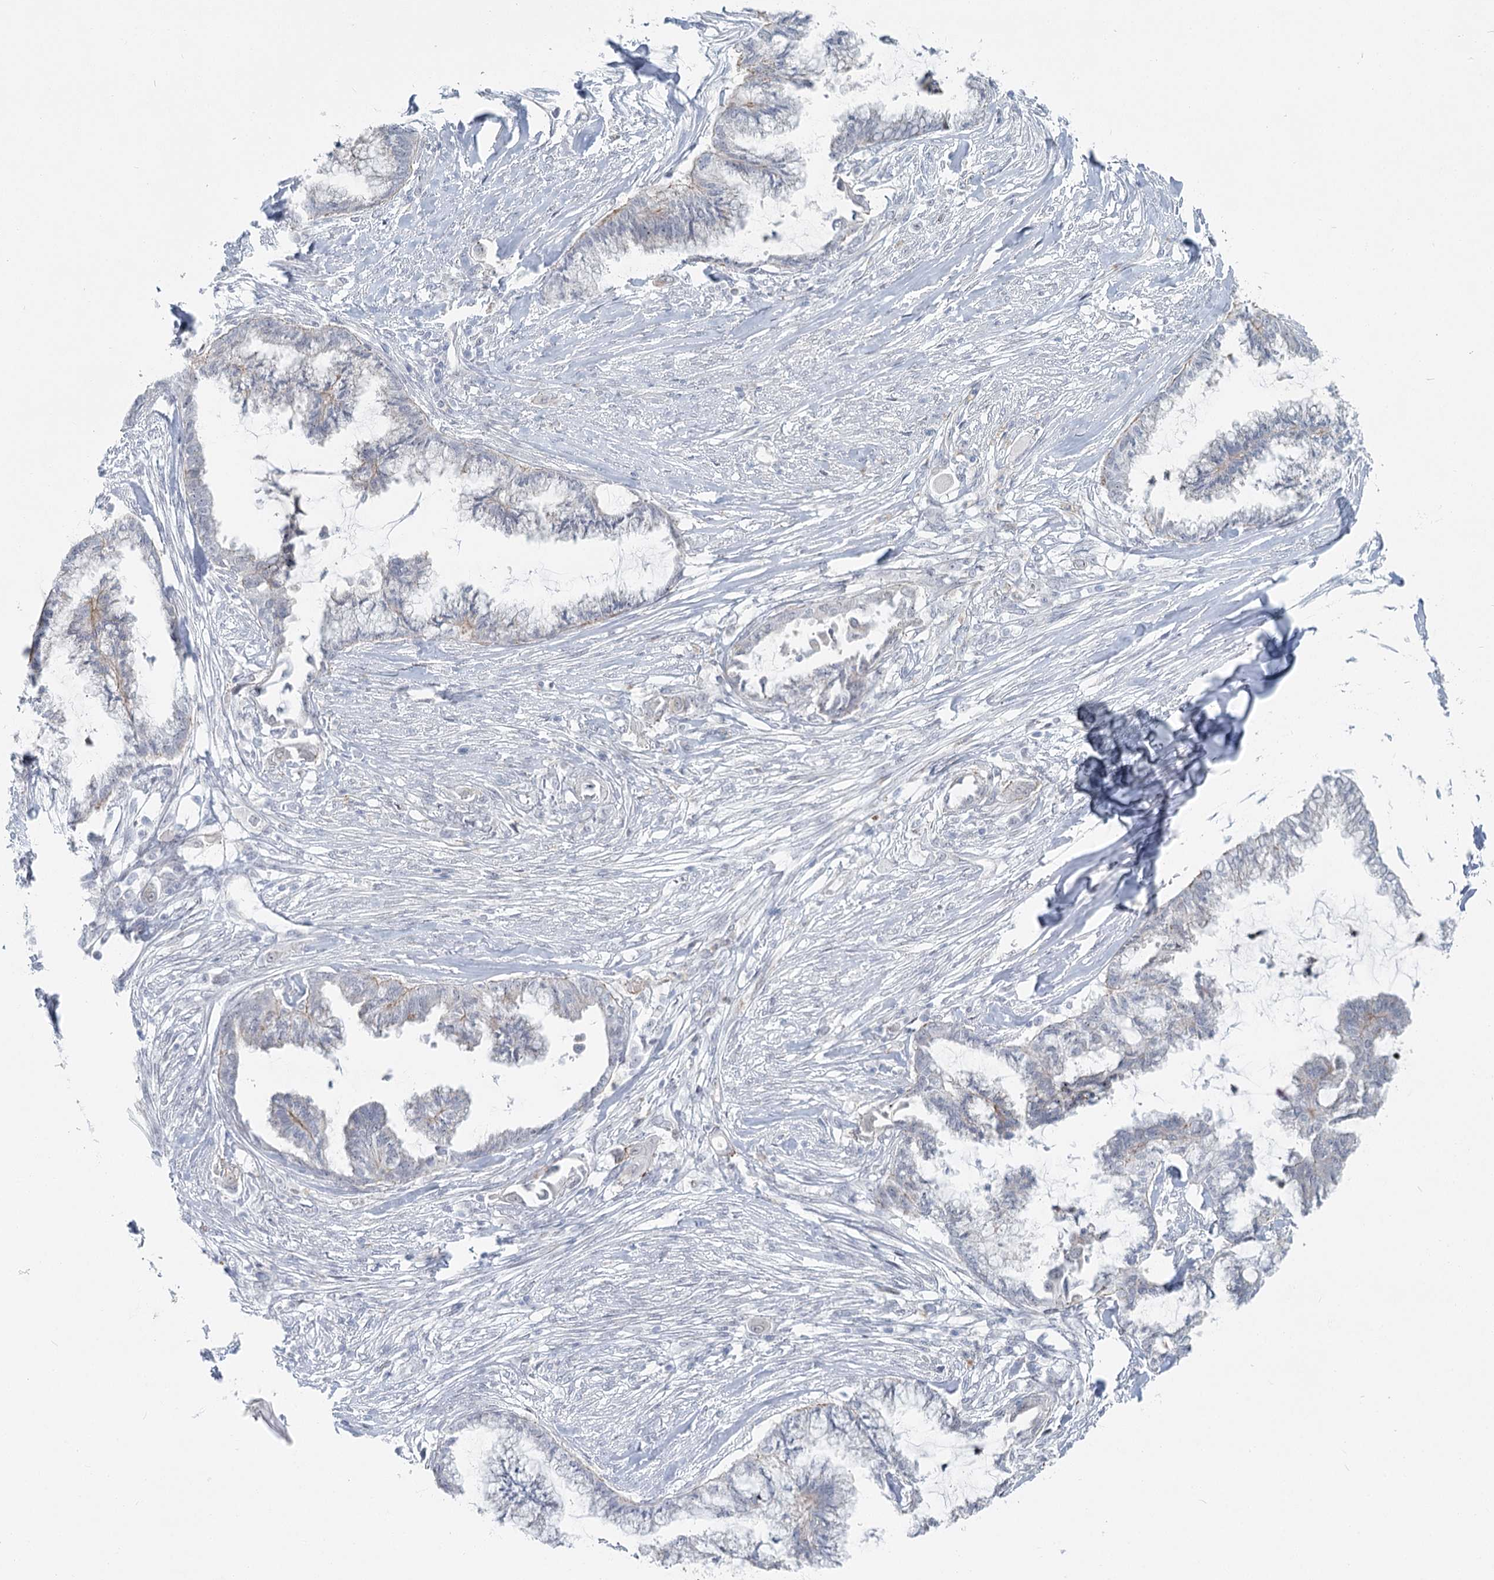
{"staining": {"intensity": "negative", "quantity": "none", "location": "none"}, "tissue": "endometrial cancer", "cell_type": "Tumor cells", "image_type": "cancer", "snomed": [{"axis": "morphology", "description": "Adenocarcinoma, NOS"}, {"axis": "topography", "description": "Endometrium"}], "caption": "The histopathology image displays no significant staining in tumor cells of endometrial adenocarcinoma. (DAB (3,3'-diaminobenzidine) immunohistochemistry (IHC) with hematoxylin counter stain).", "gene": "ABHD8", "patient": {"sex": "female", "age": 86}}